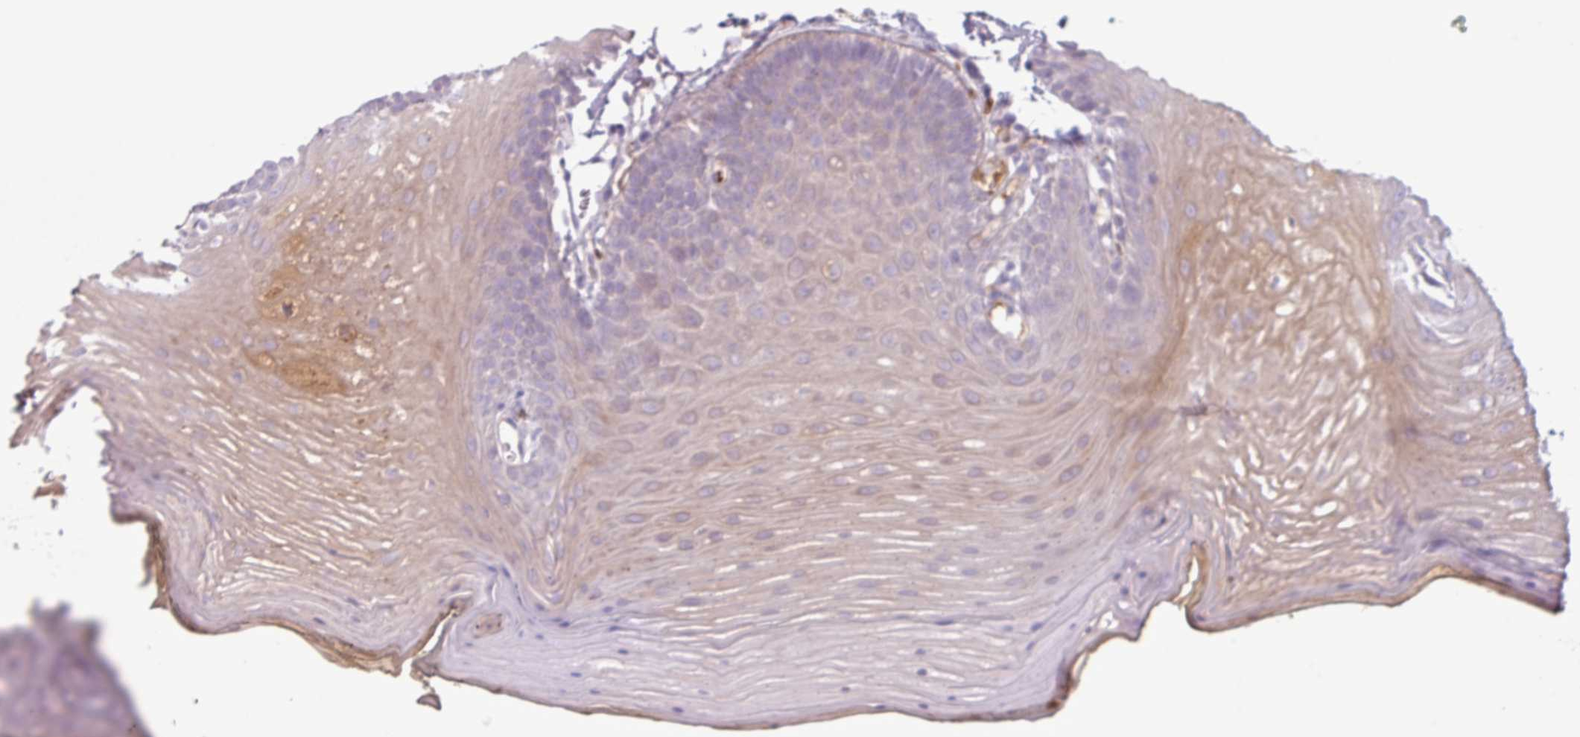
{"staining": {"intensity": "weak", "quantity": "25%-75%", "location": "cytoplasmic/membranous"}, "tissue": "oral mucosa", "cell_type": "Squamous epithelial cells", "image_type": "normal", "snomed": [{"axis": "morphology", "description": "Normal tissue, NOS"}, {"axis": "morphology", "description": "Squamous cell carcinoma, NOS"}, {"axis": "topography", "description": "Oral tissue"}, {"axis": "topography", "description": "Head-Neck"}], "caption": "This is a histology image of immunohistochemistry (IHC) staining of normal oral mucosa, which shows weak expression in the cytoplasmic/membranous of squamous epithelial cells.", "gene": "C4A", "patient": {"sex": "female", "age": 81}}